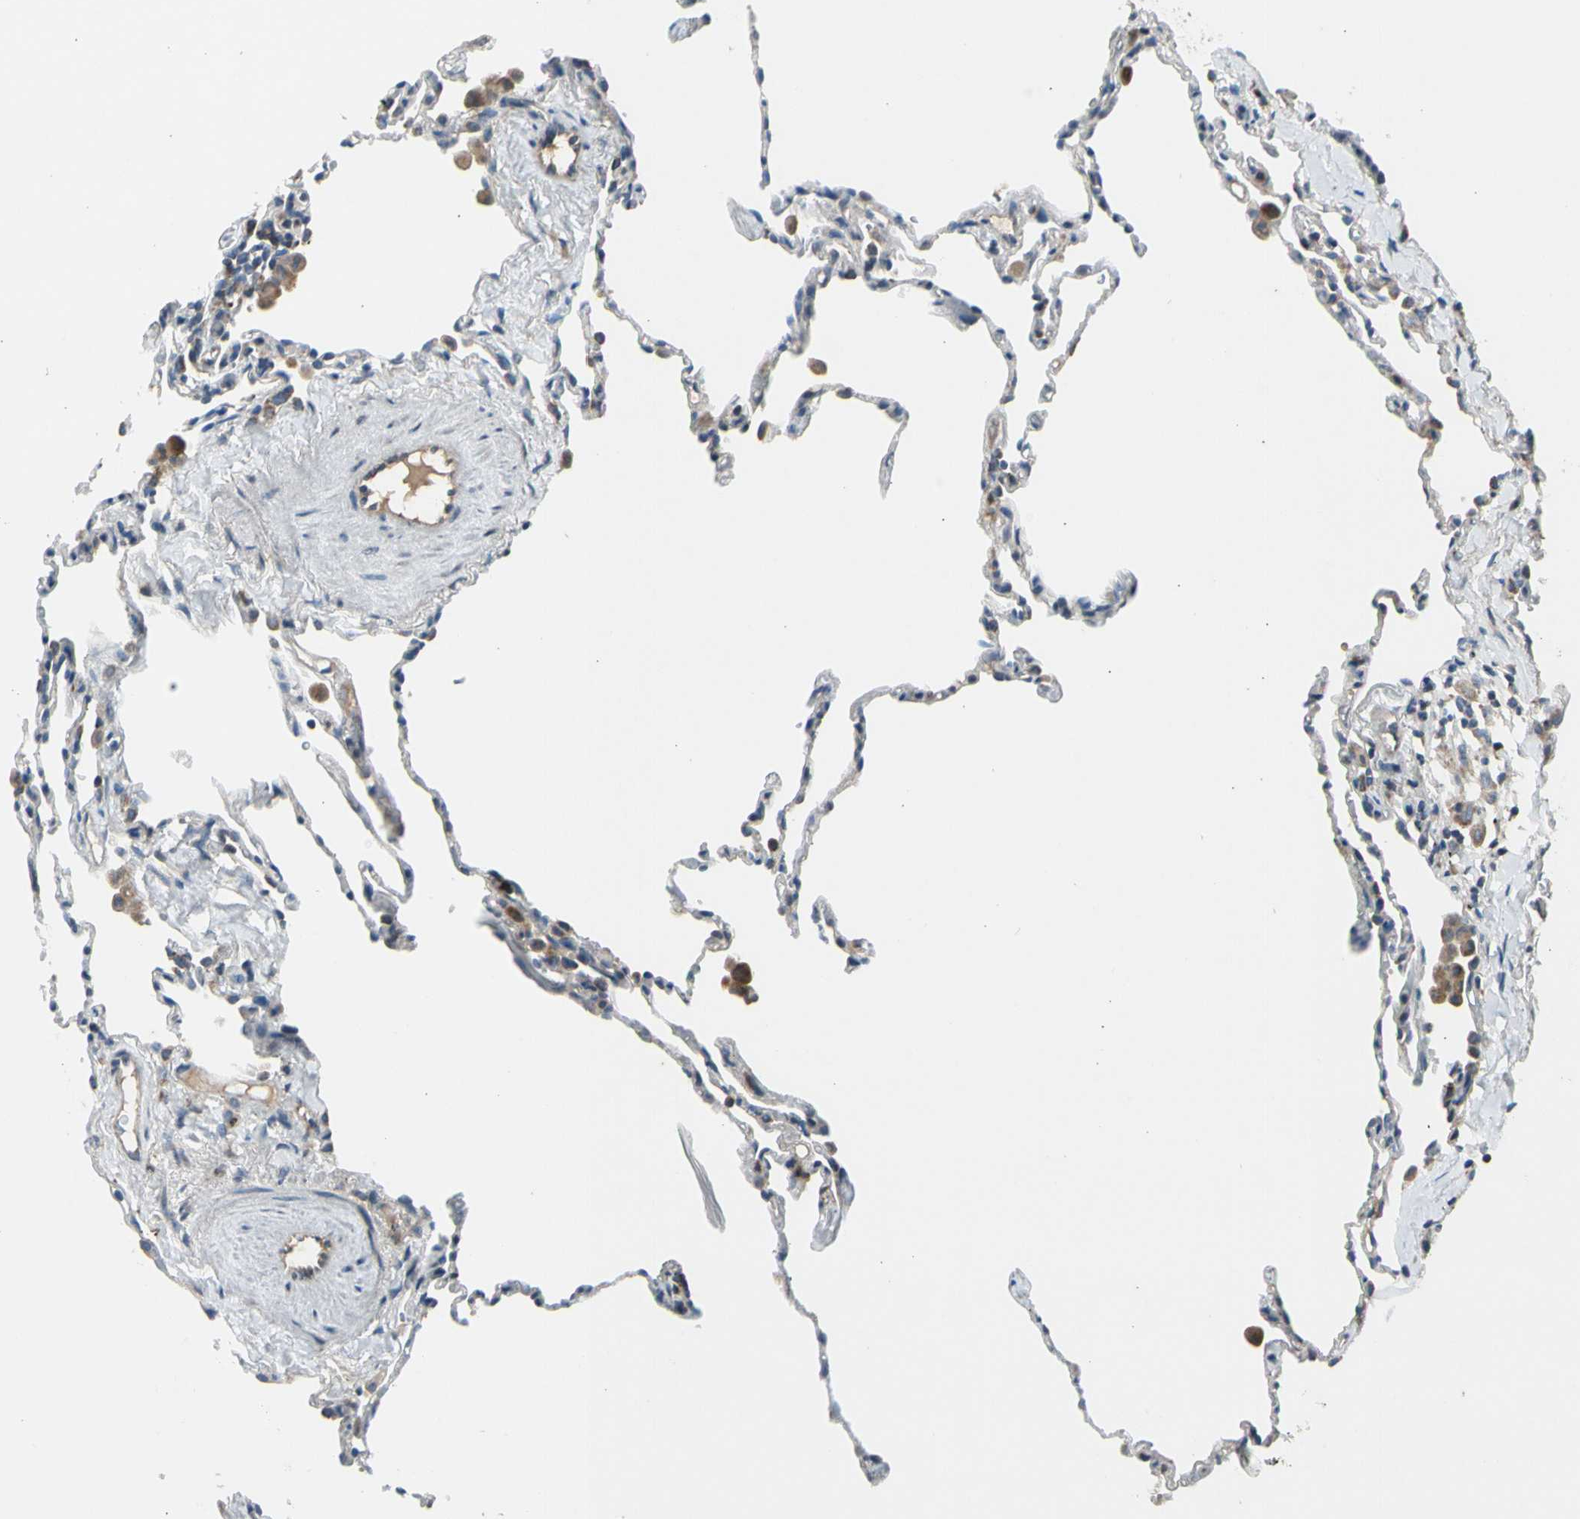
{"staining": {"intensity": "negative", "quantity": "none", "location": "none"}, "tissue": "lung", "cell_type": "Alveolar cells", "image_type": "normal", "snomed": [{"axis": "morphology", "description": "Normal tissue, NOS"}, {"axis": "topography", "description": "Lung"}], "caption": "Immunohistochemistry micrograph of benign lung: human lung stained with DAB (3,3'-diaminobenzidine) demonstrates no significant protein staining in alveolar cells. (DAB (3,3'-diaminobenzidine) IHC, high magnification).", "gene": "NPHP3", "patient": {"sex": "male", "age": 59}}